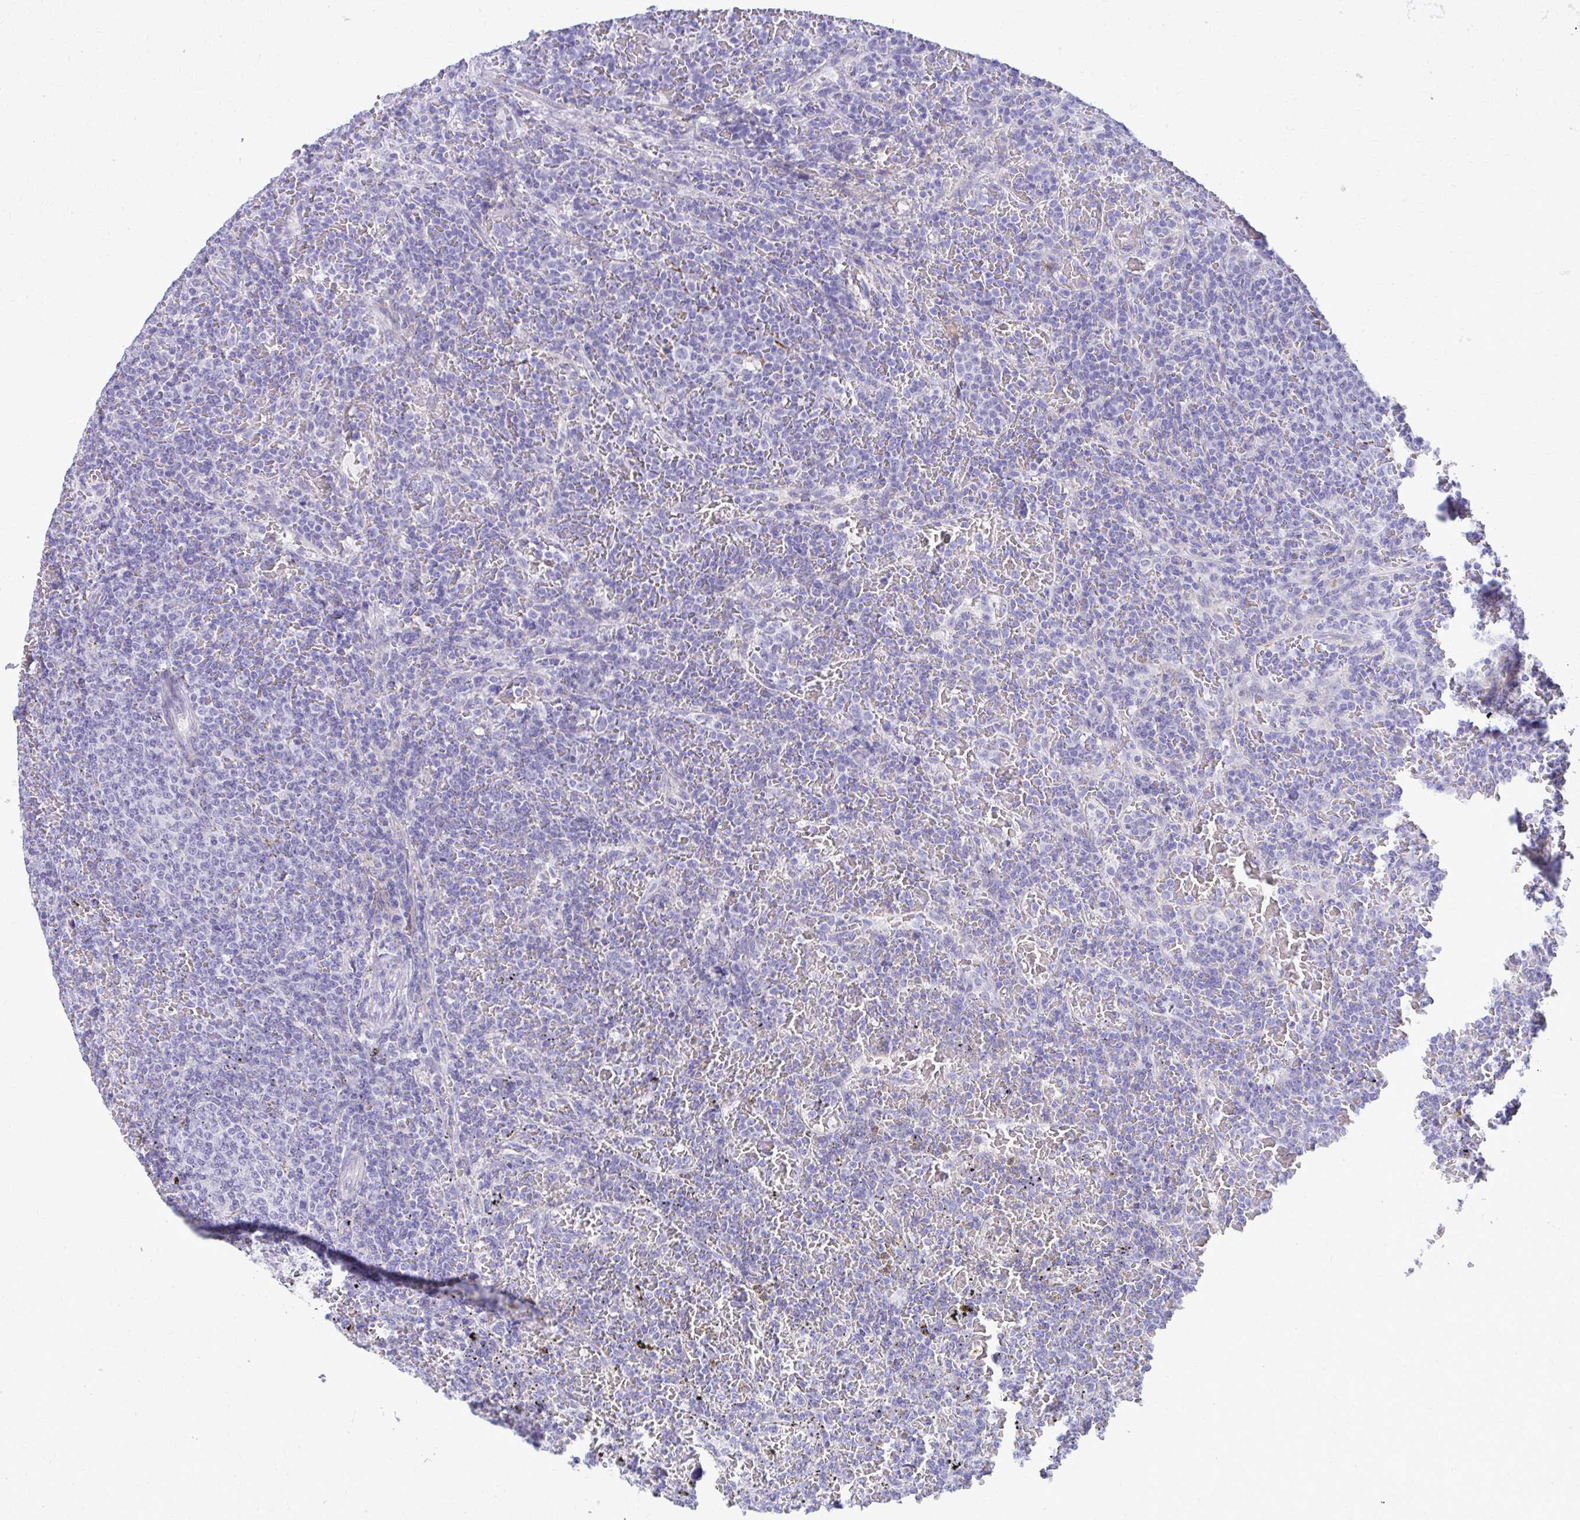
{"staining": {"intensity": "negative", "quantity": "none", "location": "none"}, "tissue": "lymphoma", "cell_type": "Tumor cells", "image_type": "cancer", "snomed": [{"axis": "morphology", "description": "Malignant lymphoma, non-Hodgkin's type, Low grade"}, {"axis": "topography", "description": "Spleen"}], "caption": "High magnification brightfield microscopy of low-grade malignant lymphoma, non-Hodgkin's type stained with DAB (3,3'-diaminobenzidine) (brown) and counterstained with hematoxylin (blue): tumor cells show no significant expression. (DAB (3,3'-diaminobenzidine) immunohistochemistry (IHC), high magnification).", "gene": "AIG1", "patient": {"sex": "female", "age": 77}}